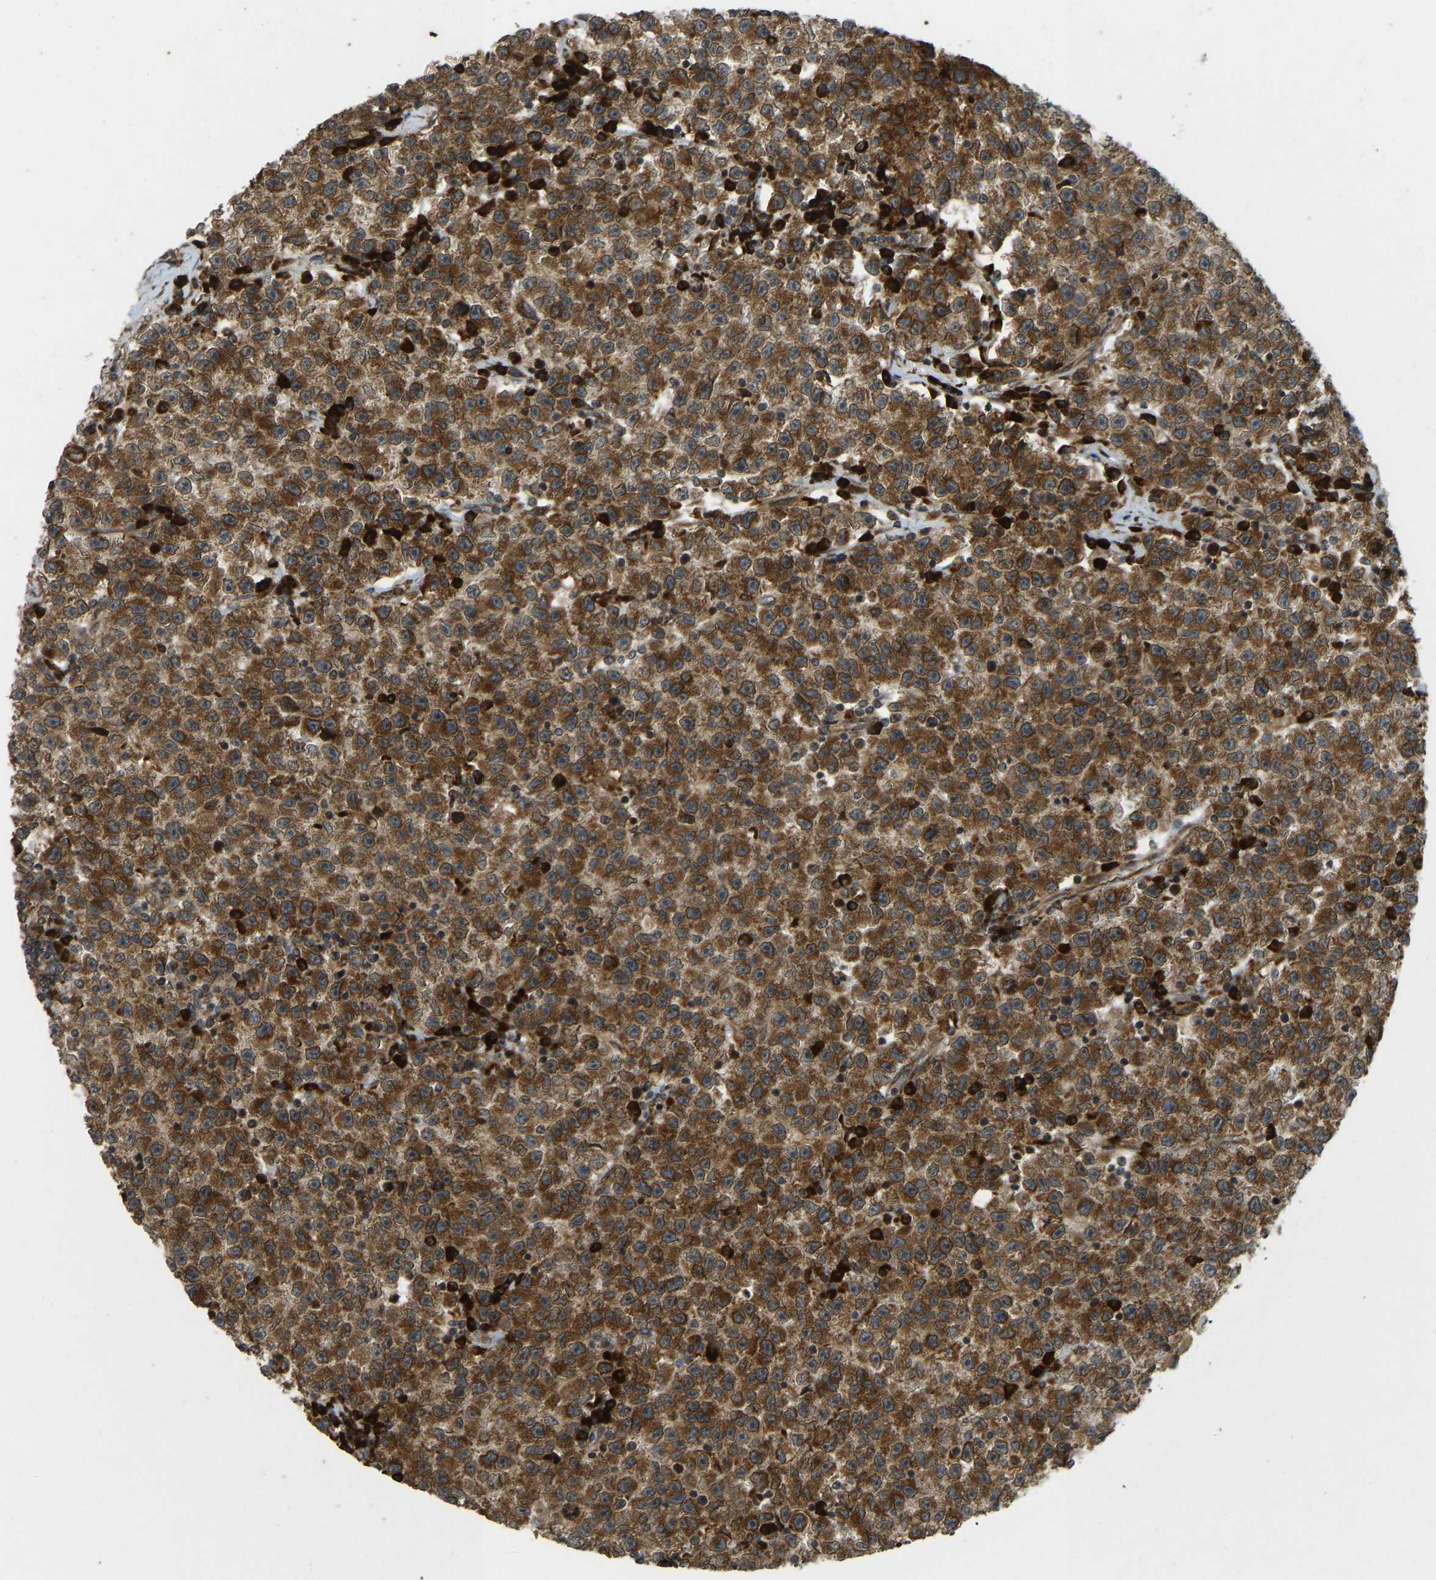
{"staining": {"intensity": "strong", "quantity": ">75%", "location": "cytoplasmic/membranous"}, "tissue": "testis cancer", "cell_type": "Tumor cells", "image_type": "cancer", "snomed": [{"axis": "morphology", "description": "Seminoma, NOS"}, {"axis": "topography", "description": "Testis"}], "caption": "IHC image of neoplastic tissue: testis cancer stained using immunohistochemistry (IHC) reveals high levels of strong protein expression localized specifically in the cytoplasmic/membranous of tumor cells, appearing as a cytoplasmic/membranous brown color.", "gene": "RPN2", "patient": {"sex": "male", "age": 22}}